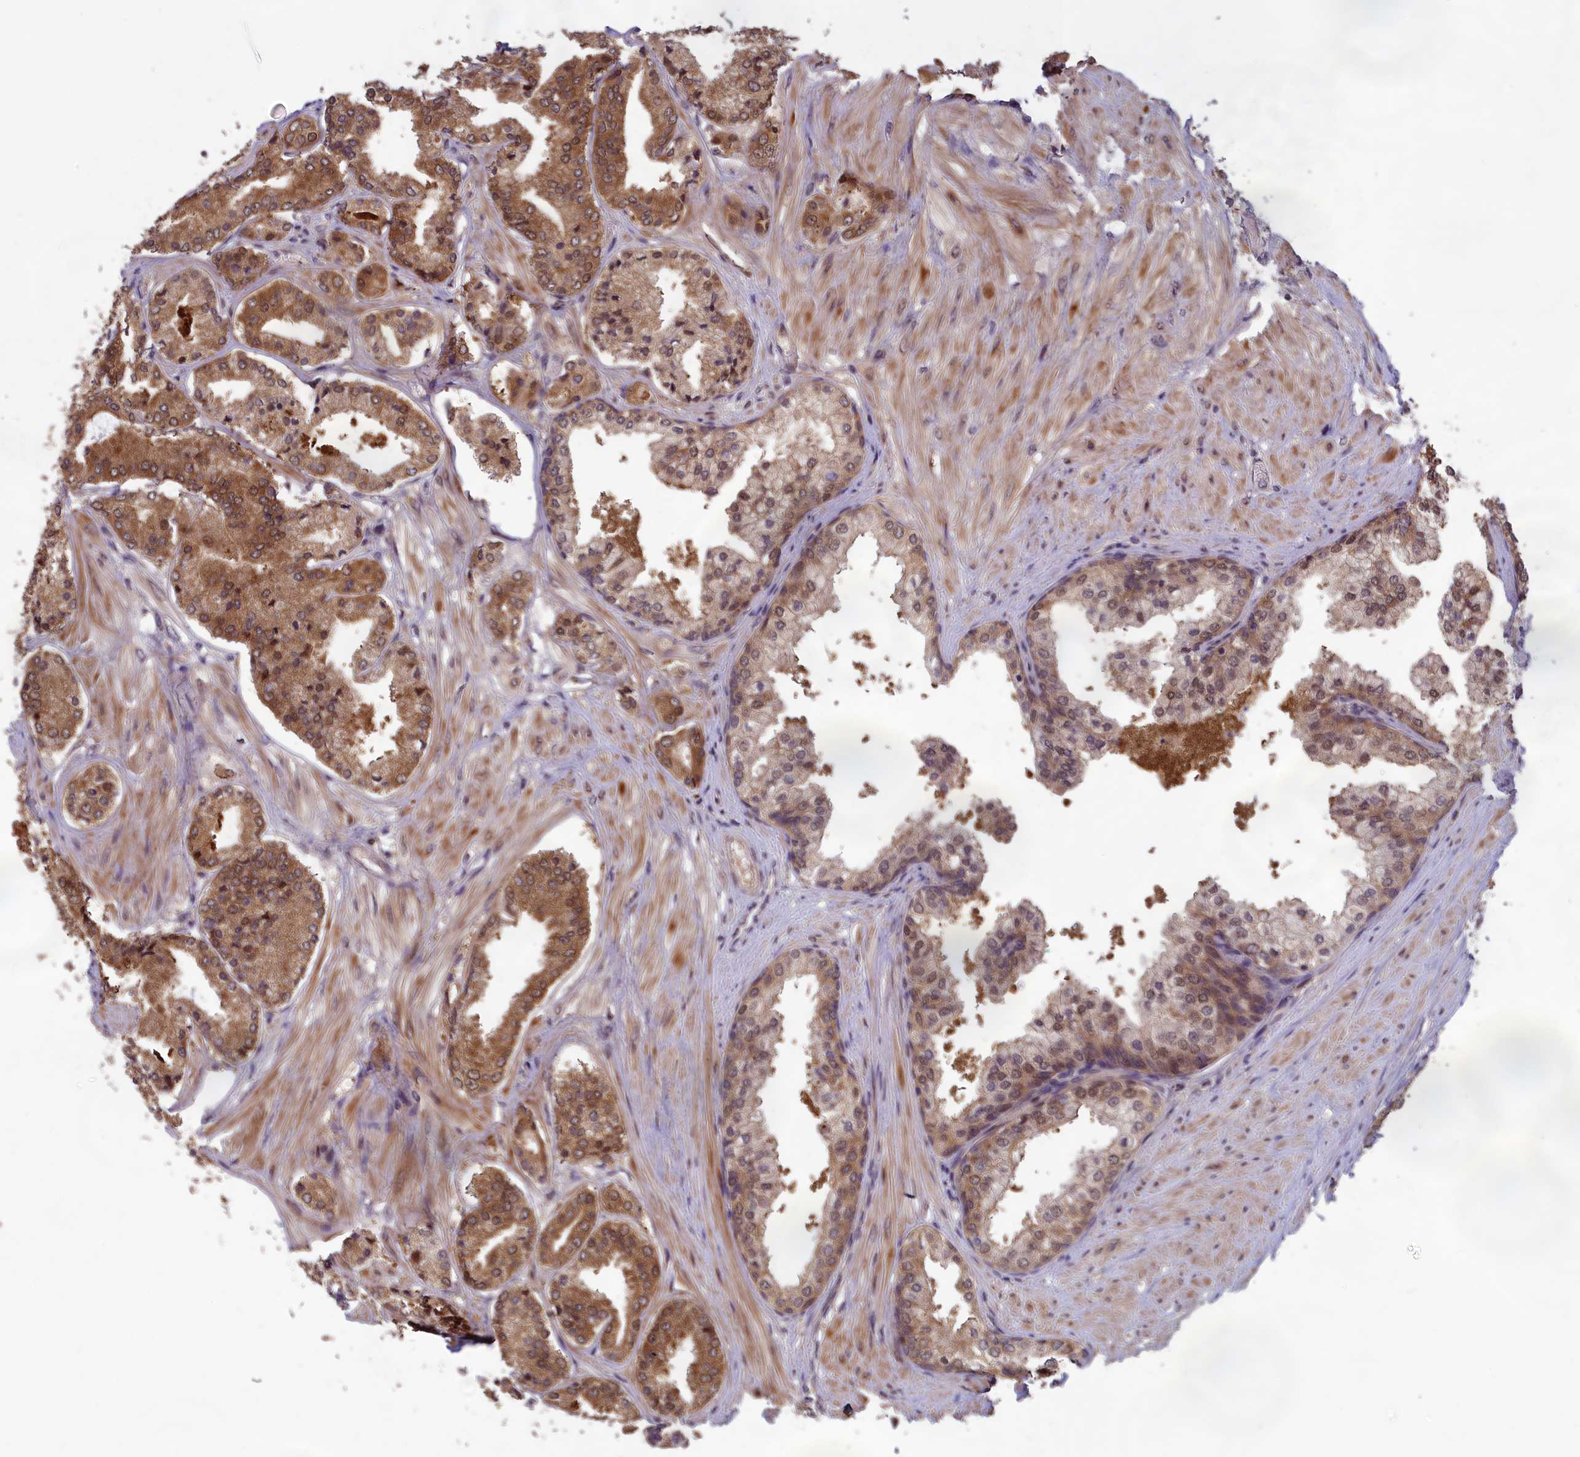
{"staining": {"intensity": "moderate", "quantity": ">75%", "location": "cytoplasmic/membranous"}, "tissue": "prostate cancer", "cell_type": "Tumor cells", "image_type": "cancer", "snomed": [{"axis": "morphology", "description": "Adenocarcinoma, High grade"}, {"axis": "topography", "description": "Prostate"}], "caption": "The histopathology image shows immunohistochemical staining of prostate adenocarcinoma (high-grade). There is moderate cytoplasmic/membranous staining is identified in approximately >75% of tumor cells.", "gene": "CCDC15", "patient": {"sex": "male", "age": 63}}